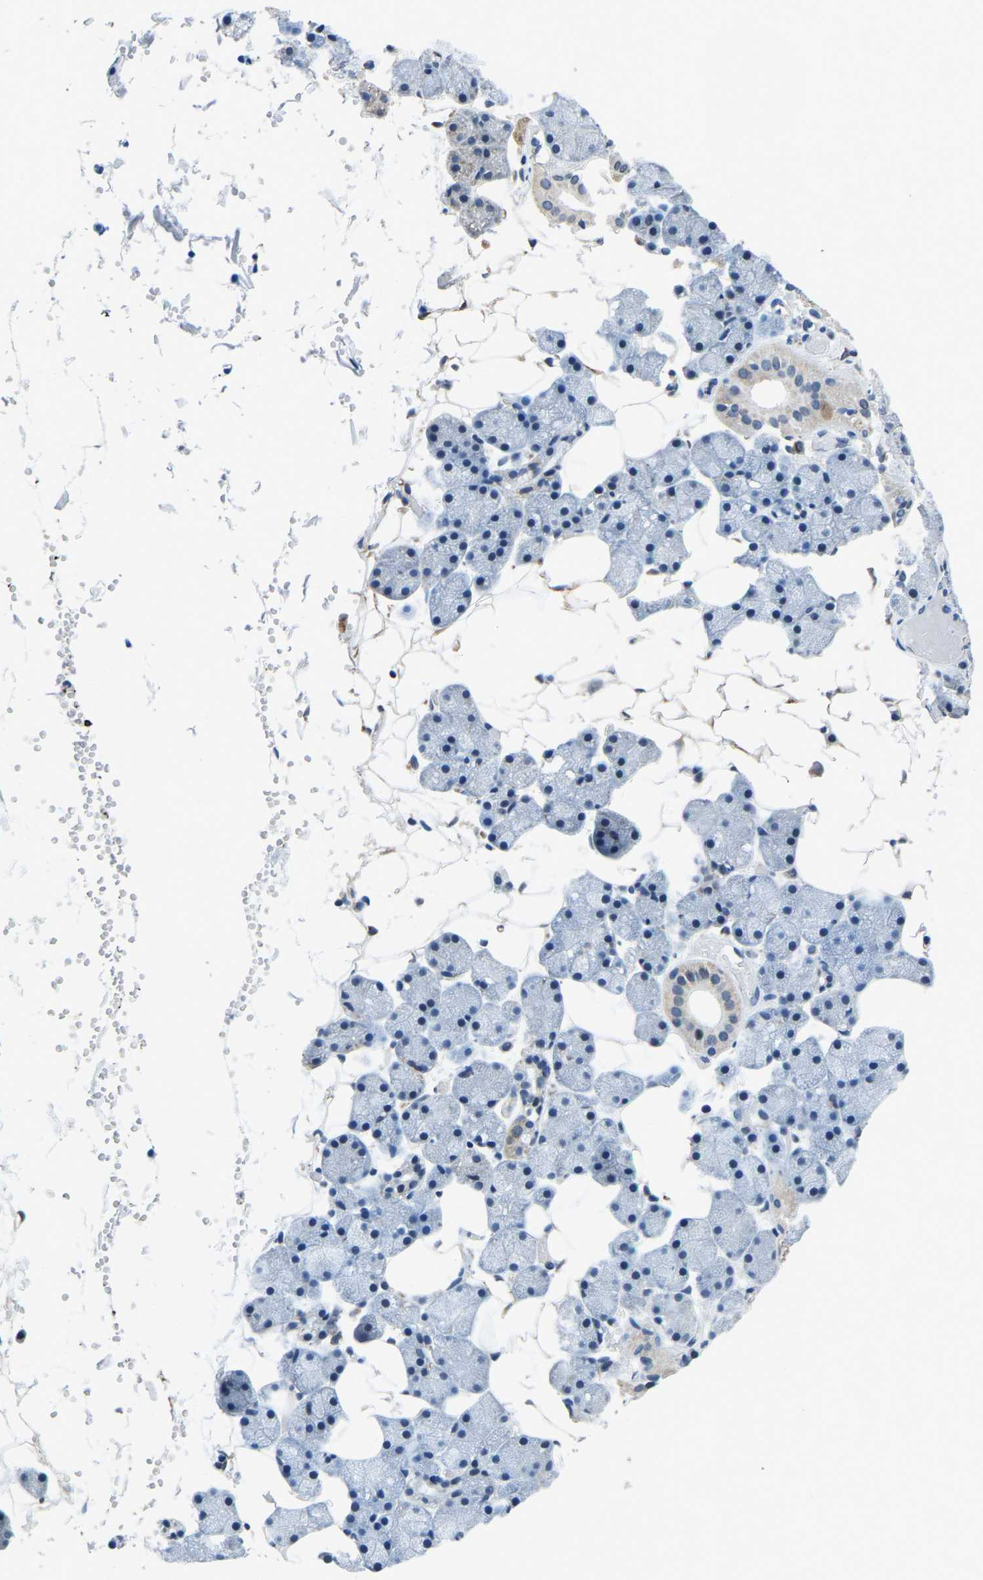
{"staining": {"intensity": "weak", "quantity": "<25%", "location": "cytoplasmic/membranous"}, "tissue": "salivary gland", "cell_type": "Glandular cells", "image_type": "normal", "snomed": [{"axis": "morphology", "description": "Normal tissue, NOS"}, {"axis": "topography", "description": "Salivary gland"}], "caption": "Immunohistochemical staining of benign human salivary gland reveals no significant expression in glandular cells.", "gene": "BNIP3L", "patient": {"sex": "female", "age": 33}}